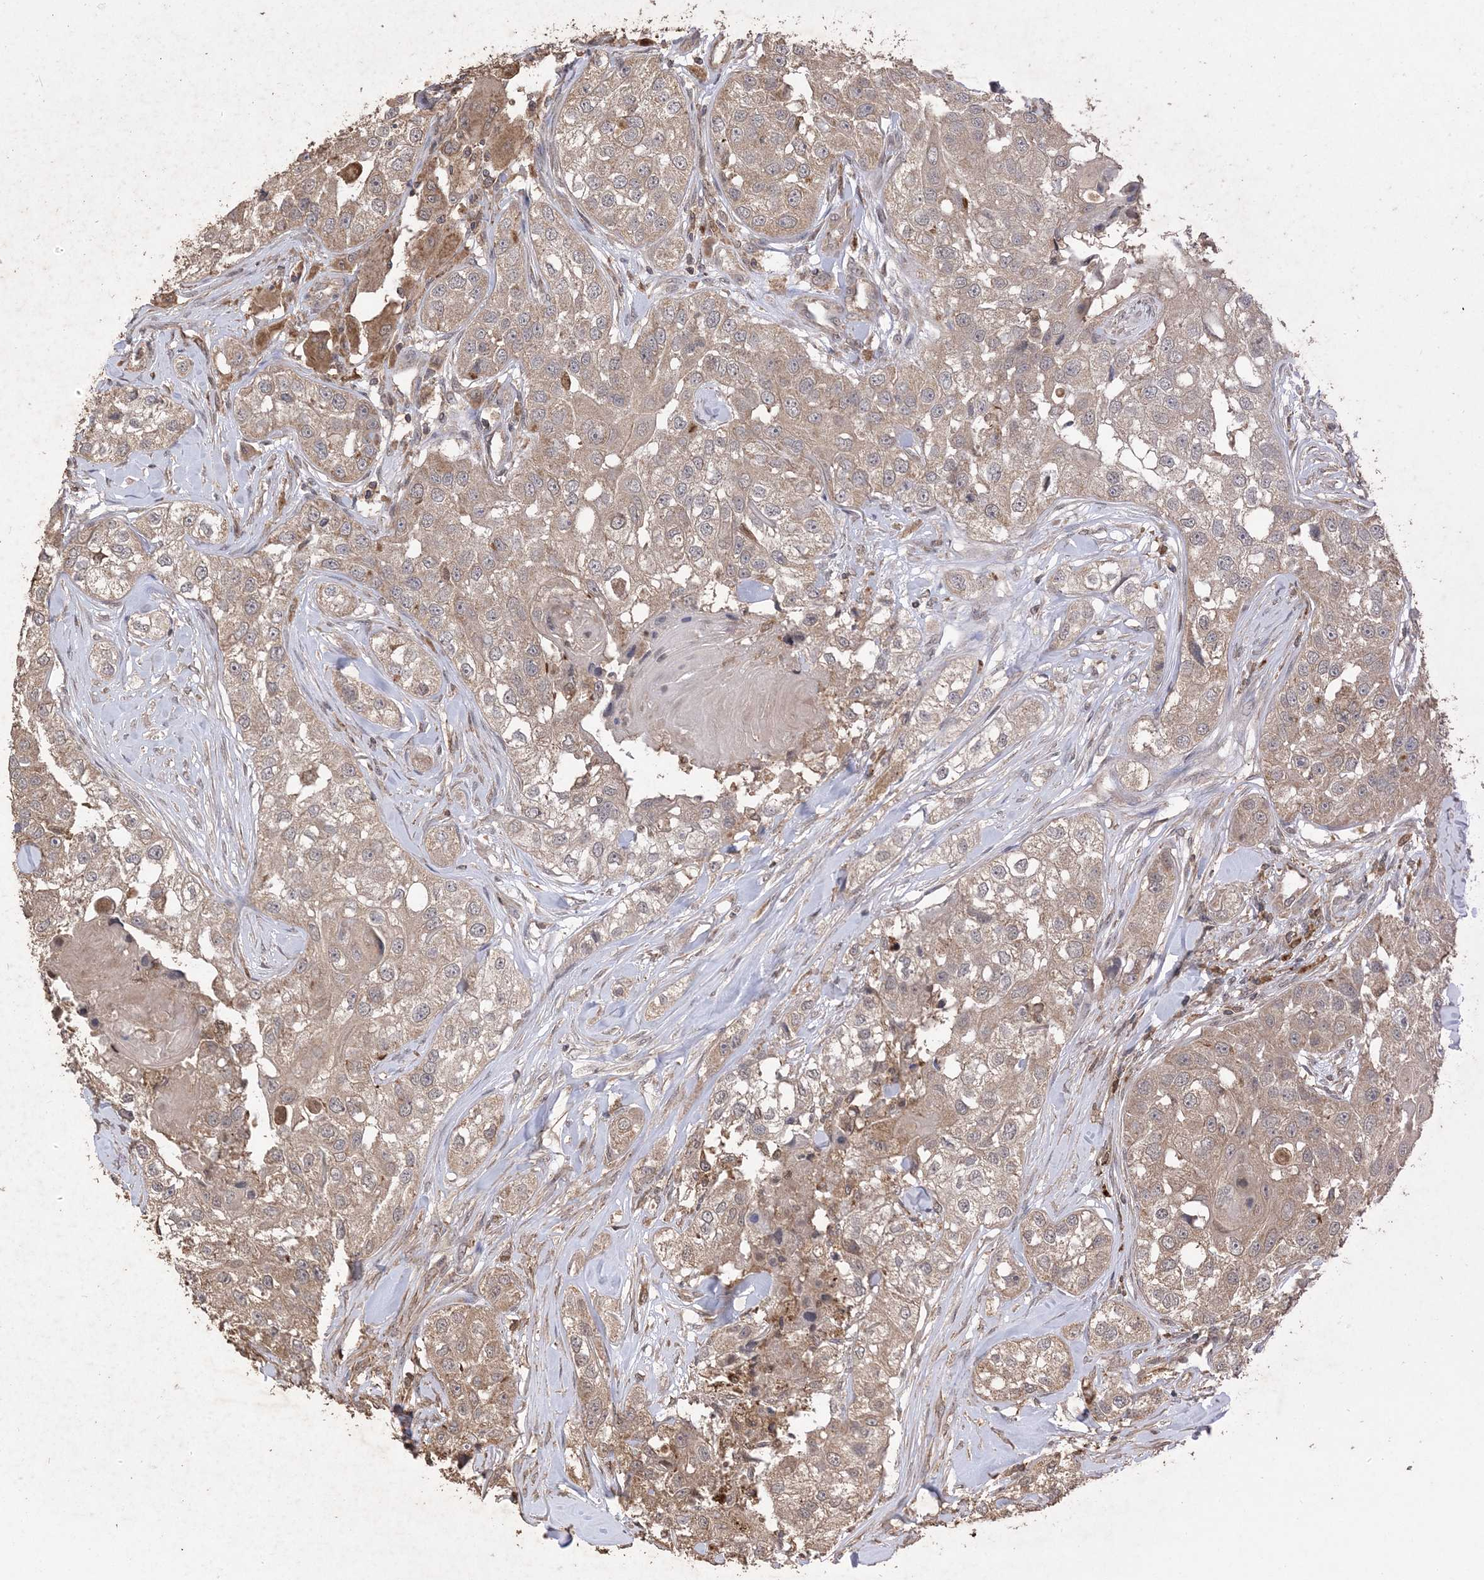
{"staining": {"intensity": "moderate", "quantity": ">75%", "location": "cytoplasmic/membranous"}, "tissue": "head and neck cancer", "cell_type": "Tumor cells", "image_type": "cancer", "snomed": [{"axis": "morphology", "description": "Normal tissue, NOS"}, {"axis": "morphology", "description": "Squamous cell carcinoma, NOS"}, {"axis": "topography", "description": "Skeletal muscle"}, {"axis": "topography", "description": "Head-Neck"}], "caption": "Immunohistochemistry photomicrograph of neoplastic tissue: head and neck cancer stained using immunohistochemistry (IHC) shows medium levels of moderate protein expression localized specifically in the cytoplasmic/membranous of tumor cells, appearing as a cytoplasmic/membranous brown color.", "gene": "HPS4", "patient": {"sex": "male", "age": 51}}